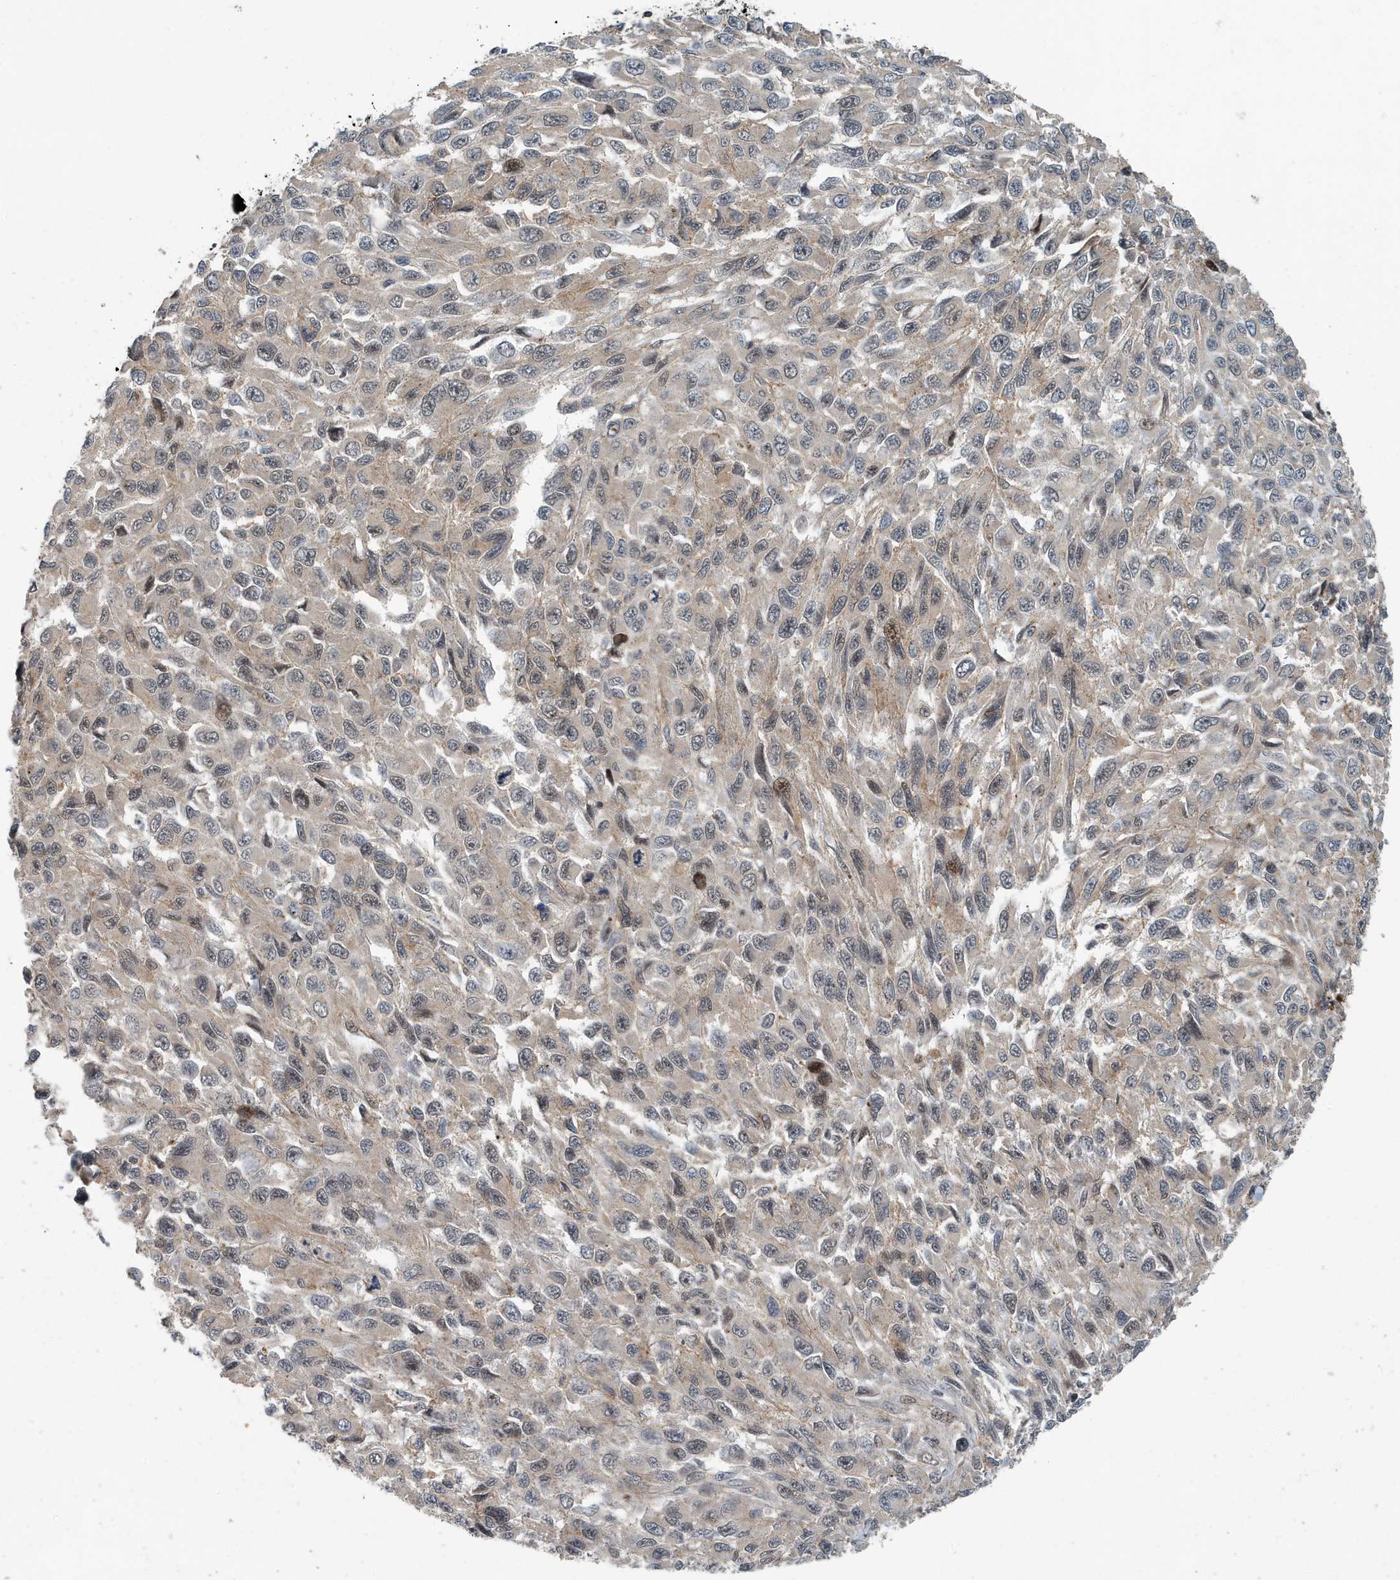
{"staining": {"intensity": "moderate", "quantity": "<25%", "location": "nuclear"}, "tissue": "melanoma", "cell_type": "Tumor cells", "image_type": "cancer", "snomed": [{"axis": "morphology", "description": "Malignant melanoma, NOS"}, {"axis": "topography", "description": "Skin"}], "caption": "The photomicrograph shows immunohistochemical staining of melanoma. There is moderate nuclear staining is seen in approximately <25% of tumor cells.", "gene": "KIF15", "patient": {"sex": "female", "age": 96}}